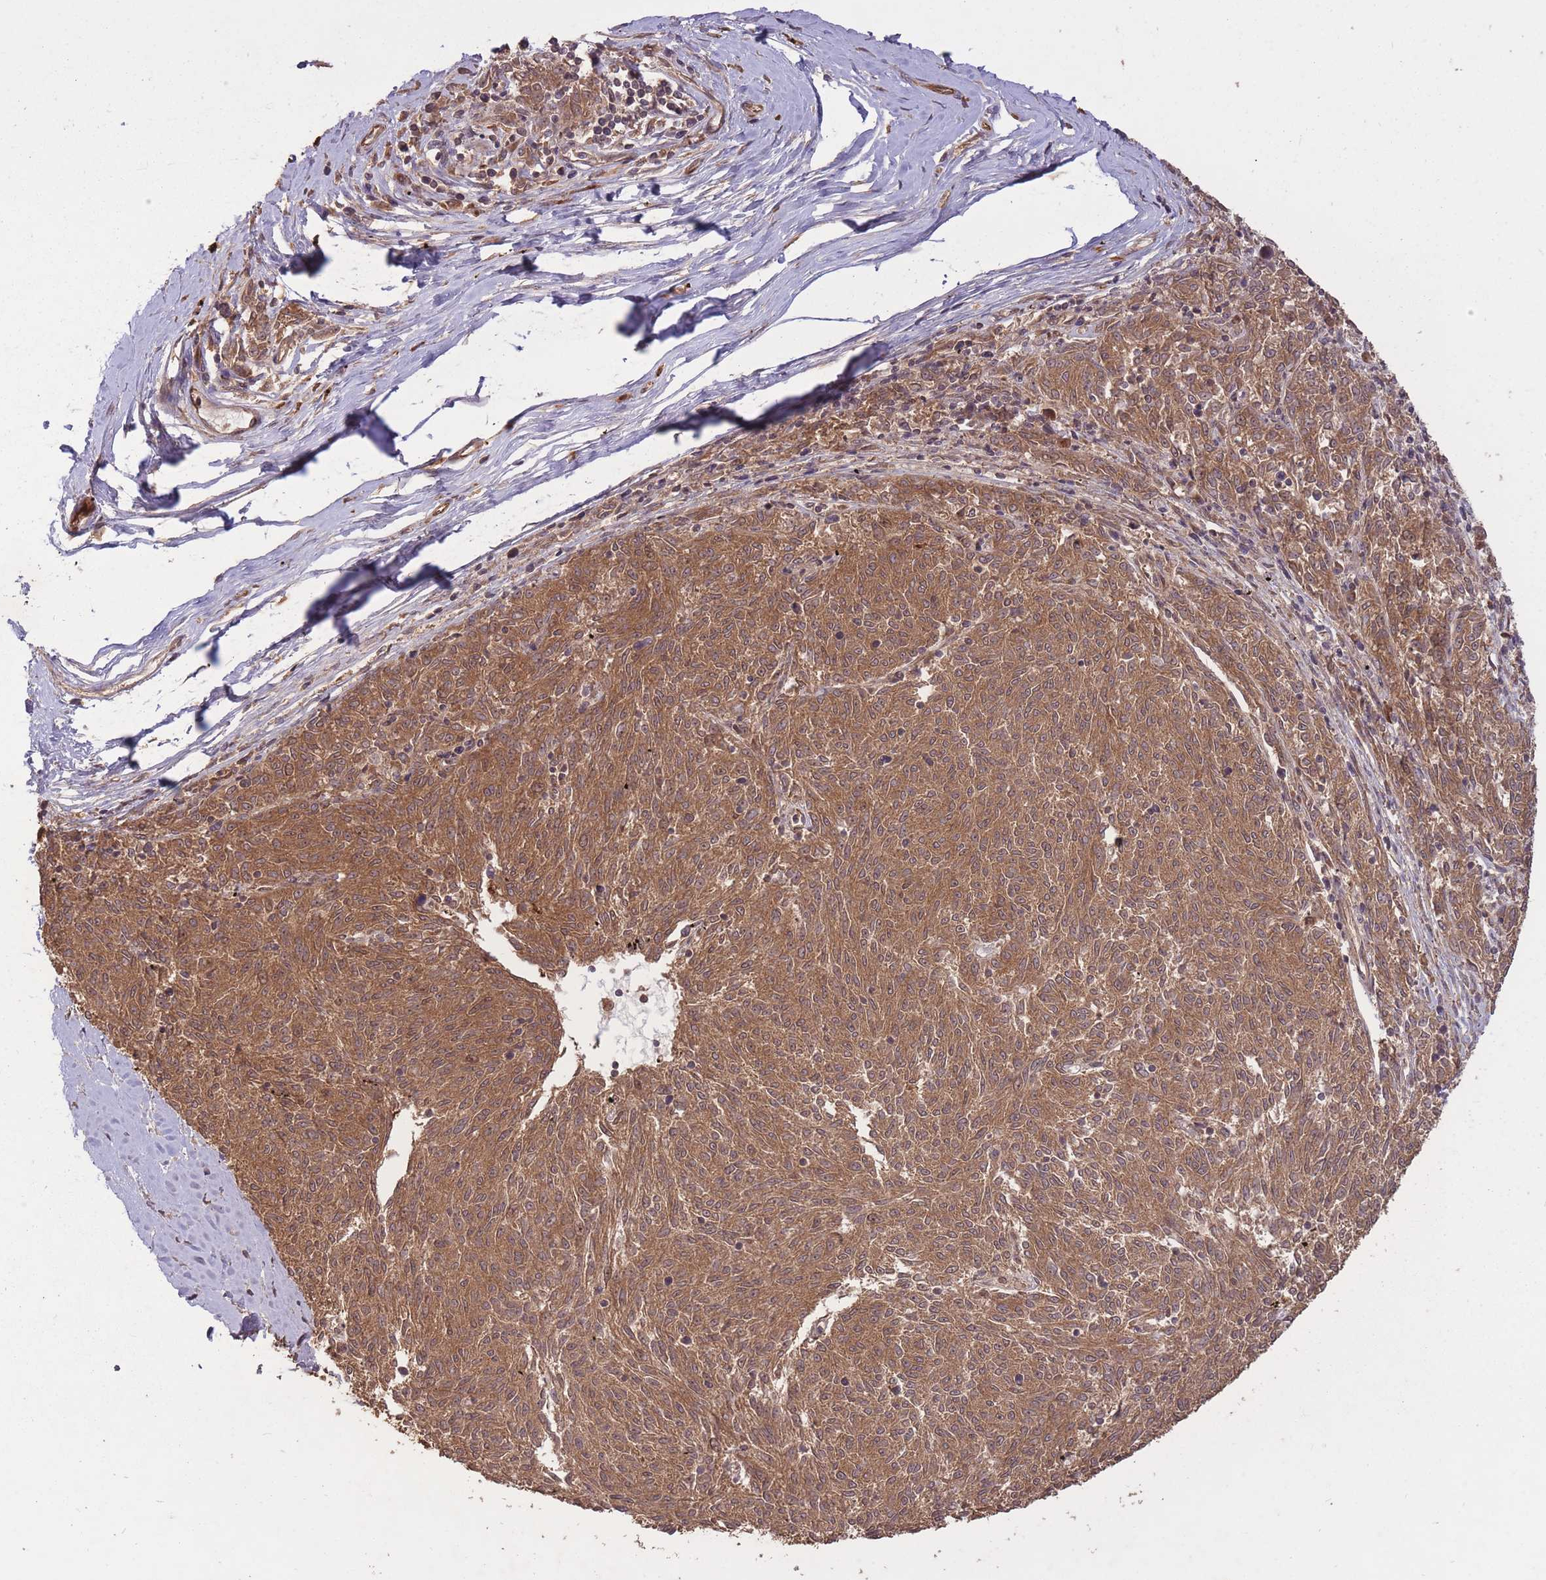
{"staining": {"intensity": "moderate", "quantity": ">75%", "location": "cytoplasmic/membranous"}, "tissue": "melanoma", "cell_type": "Tumor cells", "image_type": "cancer", "snomed": [{"axis": "morphology", "description": "Malignant melanoma, NOS"}, {"axis": "topography", "description": "Skin"}], "caption": "Moderate cytoplasmic/membranous staining is seen in approximately >75% of tumor cells in melanoma.", "gene": "ERBB3", "patient": {"sex": "female", "age": 72}}